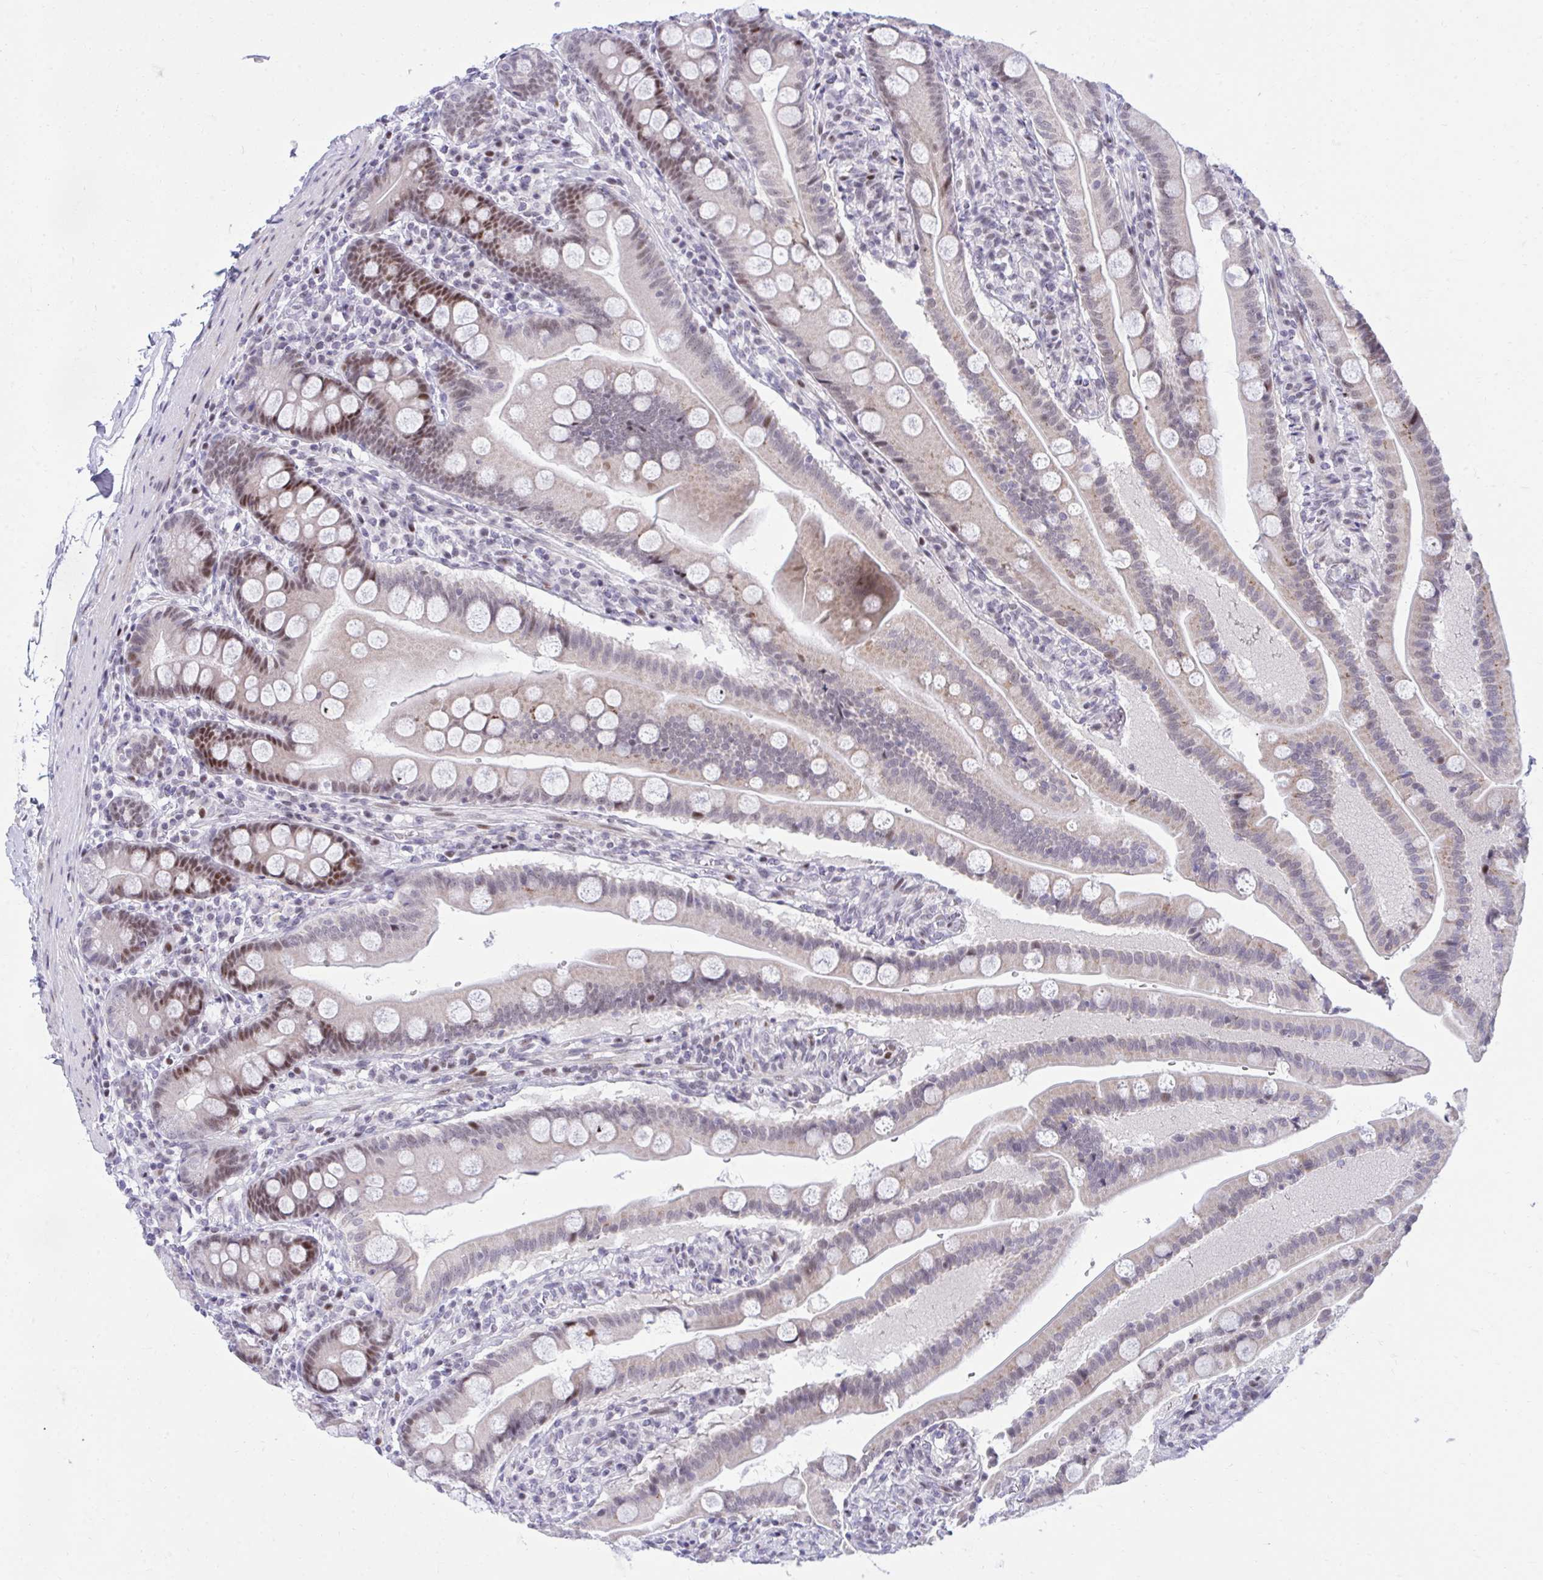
{"staining": {"intensity": "moderate", "quantity": "25%-75%", "location": "nuclear"}, "tissue": "duodenum", "cell_type": "Glandular cells", "image_type": "normal", "snomed": [{"axis": "morphology", "description": "Normal tissue, NOS"}, {"axis": "topography", "description": "Duodenum"}], "caption": "IHC (DAB) staining of normal human duodenum reveals moderate nuclear protein staining in about 25%-75% of glandular cells. (DAB IHC, brown staining for protein, blue staining for nuclei).", "gene": "C14orf39", "patient": {"sex": "female", "age": 67}}